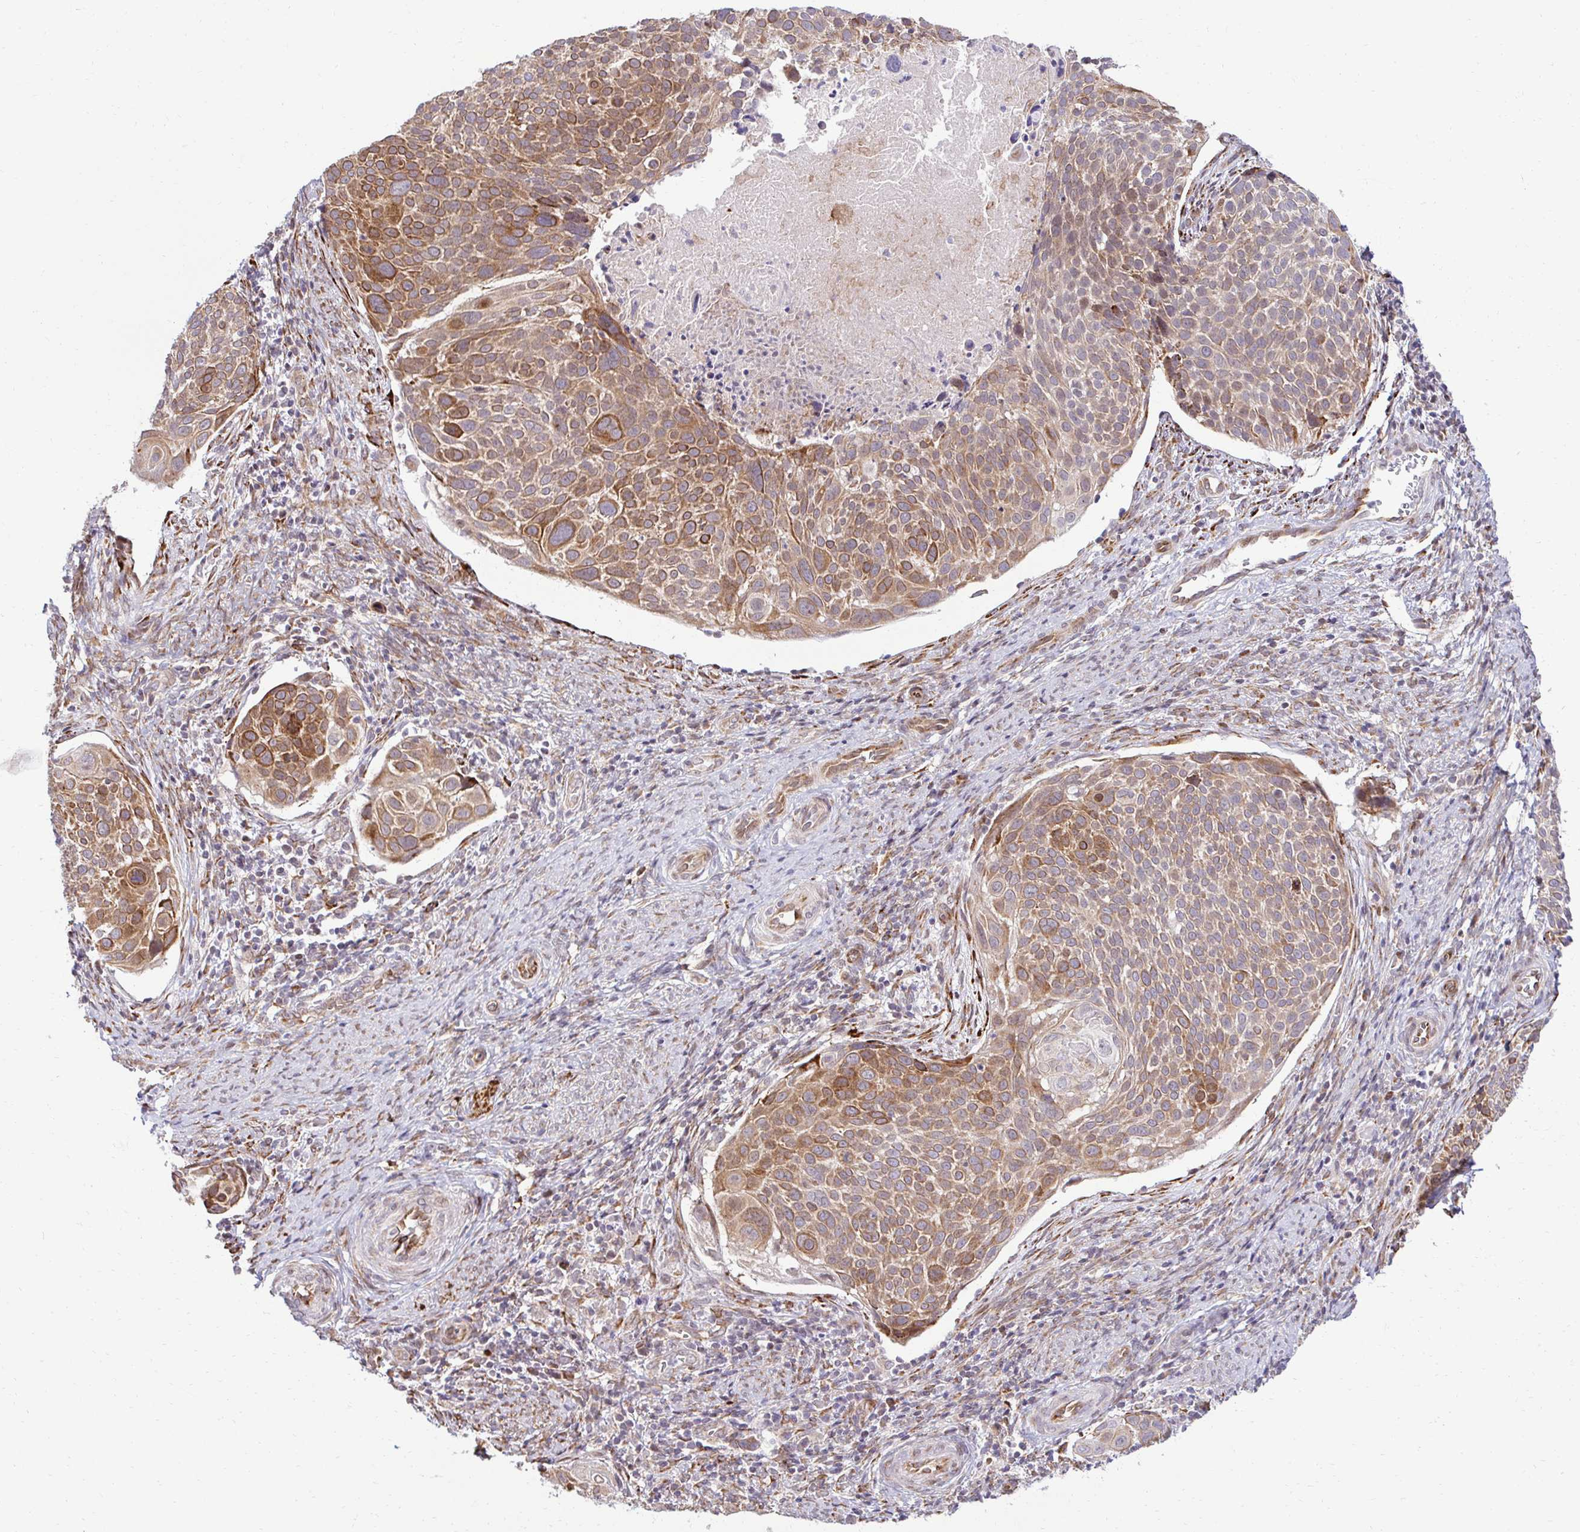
{"staining": {"intensity": "moderate", "quantity": ">75%", "location": "cytoplasmic/membranous"}, "tissue": "cervical cancer", "cell_type": "Tumor cells", "image_type": "cancer", "snomed": [{"axis": "morphology", "description": "Squamous cell carcinoma, NOS"}, {"axis": "topography", "description": "Cervix"}], "caption": "Cervical cancer (squamous cell carcinoma) stained for a protein (brown) reveals moderate cytoplasmic/membranous positive staining in about >75% of tumor cells.", "gene": "HPS1", "patient": {"sex": "female", "age": 39}}